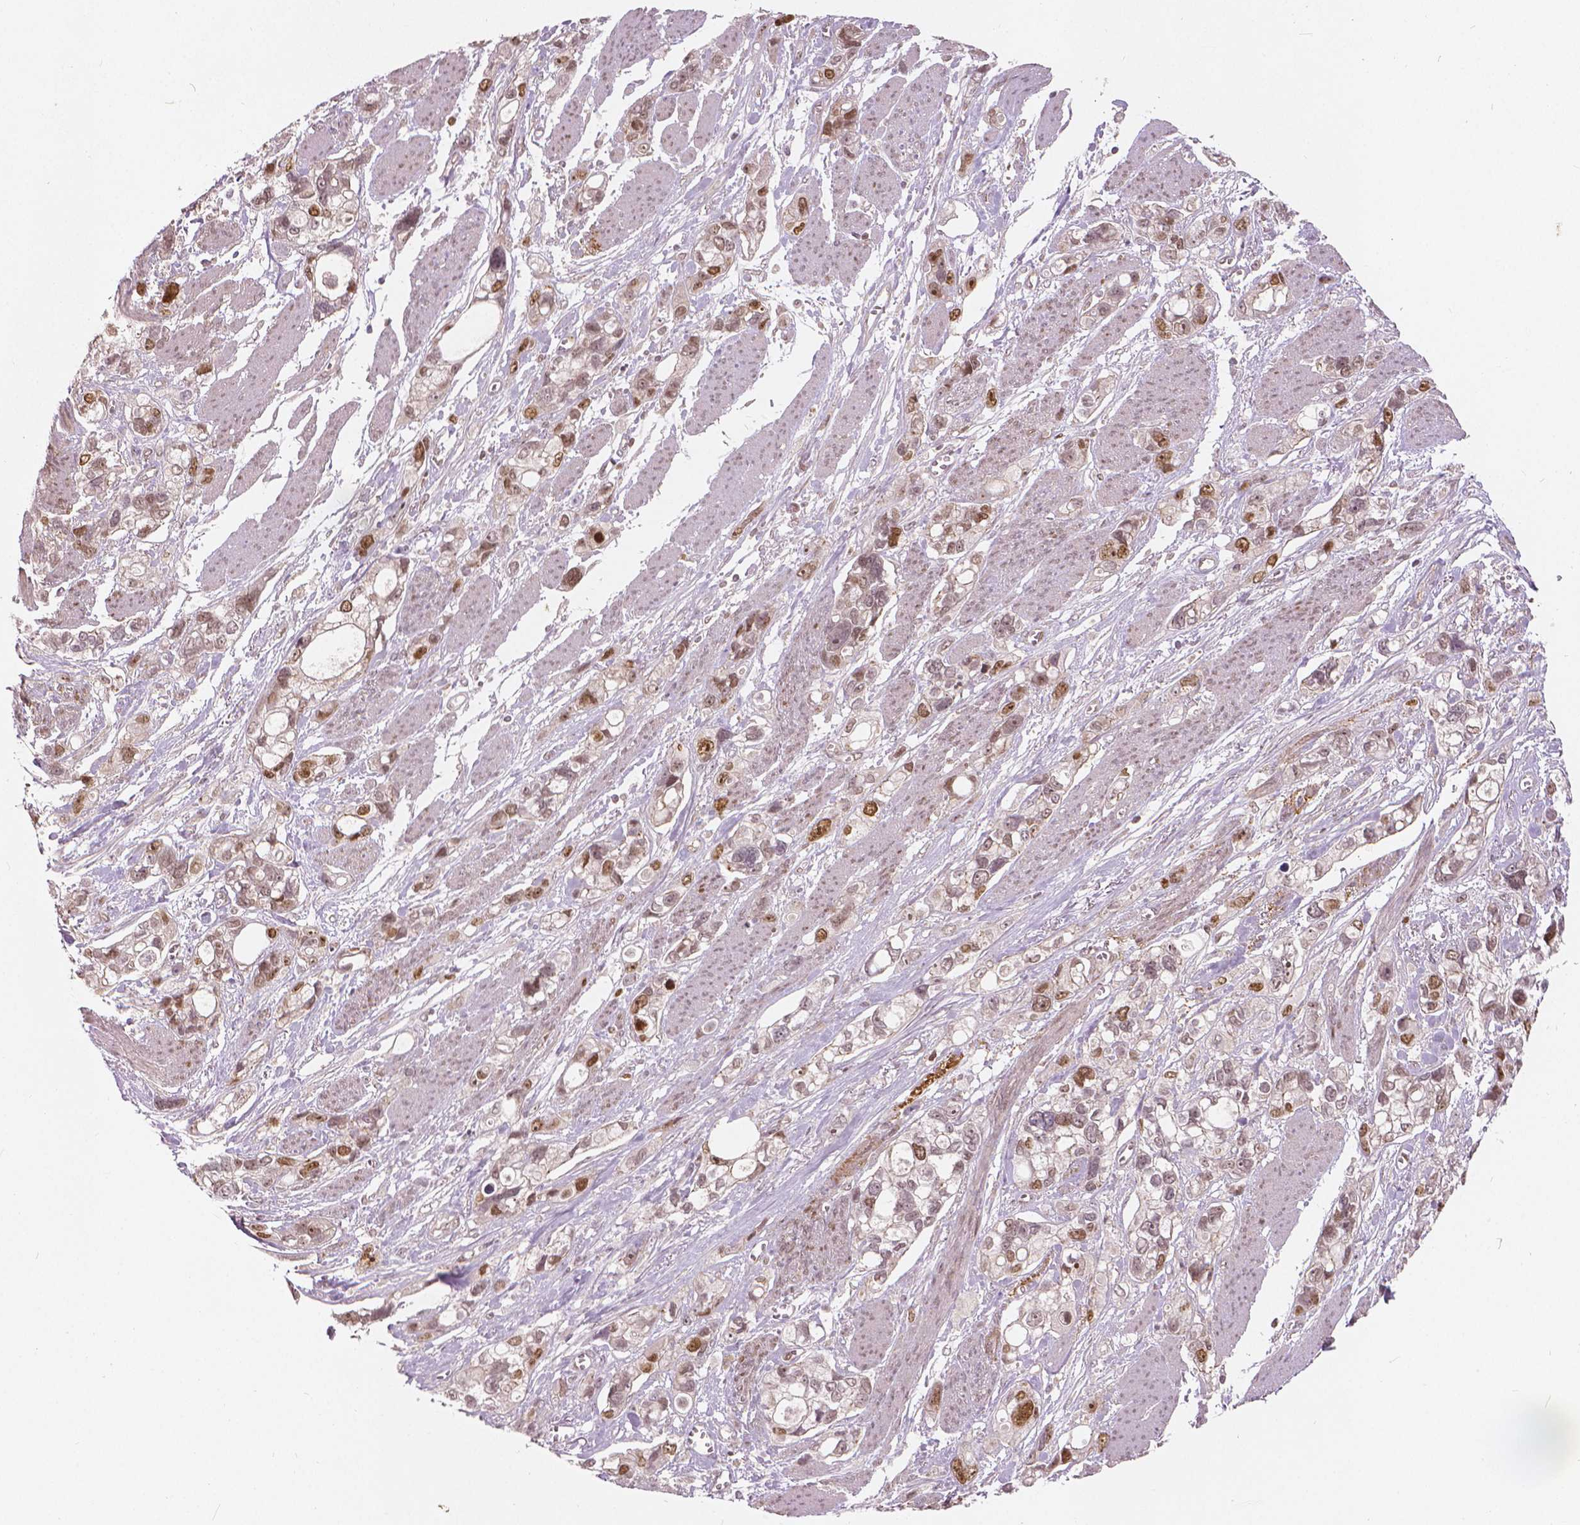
{"staining": {"intensity": "moderate", "quantity": ">75%", "location": "nuclear"}, "tissue": "stomach cancer", "cell_type": "Tumor cells", "image_type": "cancer", "snomed": [{"axis": "morphology", "description": "Adenocarcinoma, NOS"}, {"axis": "topography", "description": "Stomach, upper"}], "caption": "Protein analysis of stomach cancer (adenocarcinoma) tissue demonstrates moderate nuclear staining in about >75% of tumor cells.", "gene": "NSD2", "patient": {"sex": "female", "age": 81}}